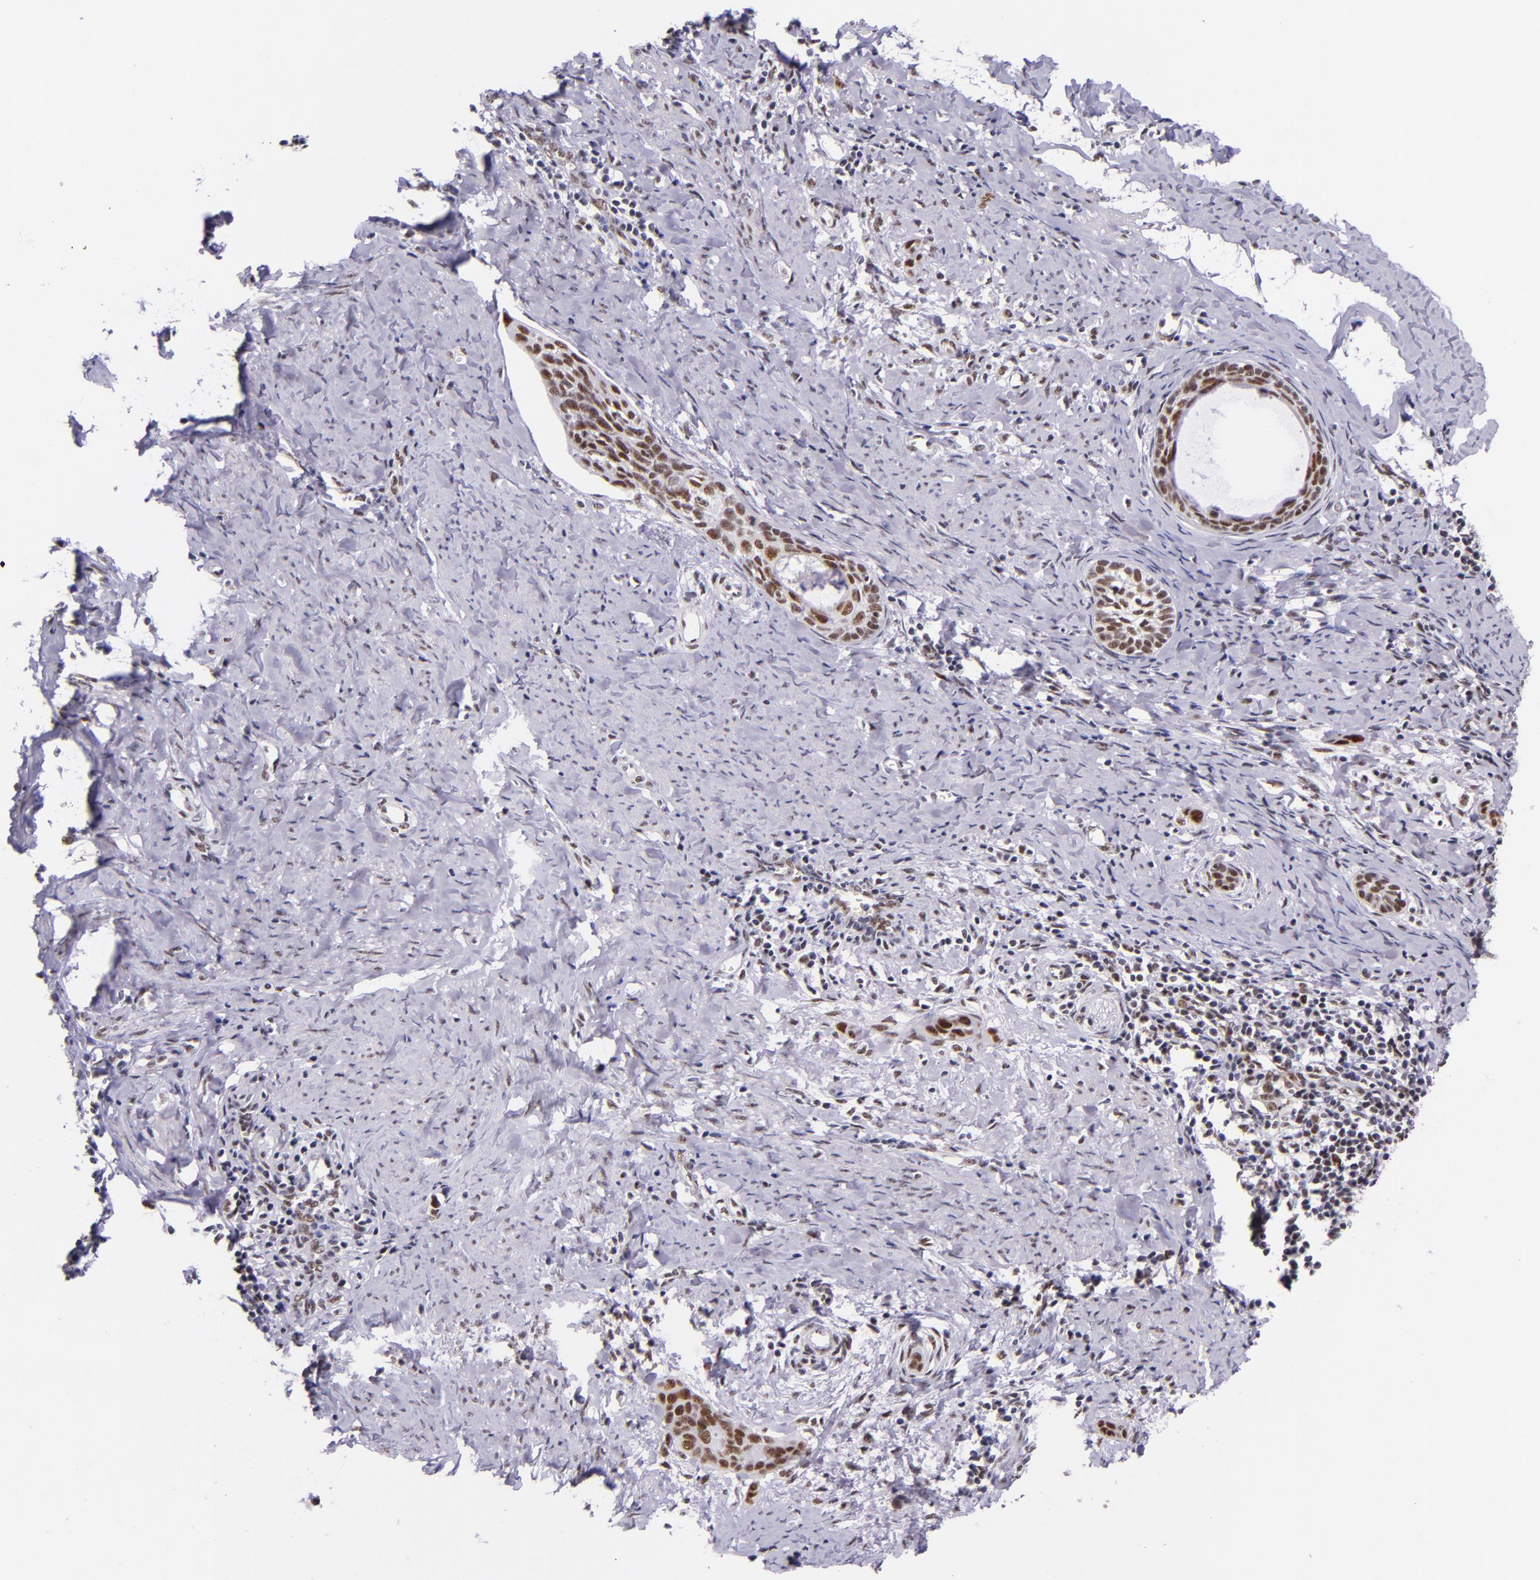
{"staining": {"intensity": "strong", "quantity": "25%-75%", "location": "nuclear"}, "tissue": "cervical cancer", "cell_type": "Tumor cells", "image_type": "cancer", "snomed": [{"axis": "morphology", "description": "Squamous cell carcinoma, NOS"}, {"axis": "topography", "description": "Cervix"}], "caption": "Squamous cell carcinoma (cervical) stained for a protein demonstrates strong nuclear positivity in tumor cells.", "gene": "GPKOW", "patient": {"sex": "female", "age": 33}}